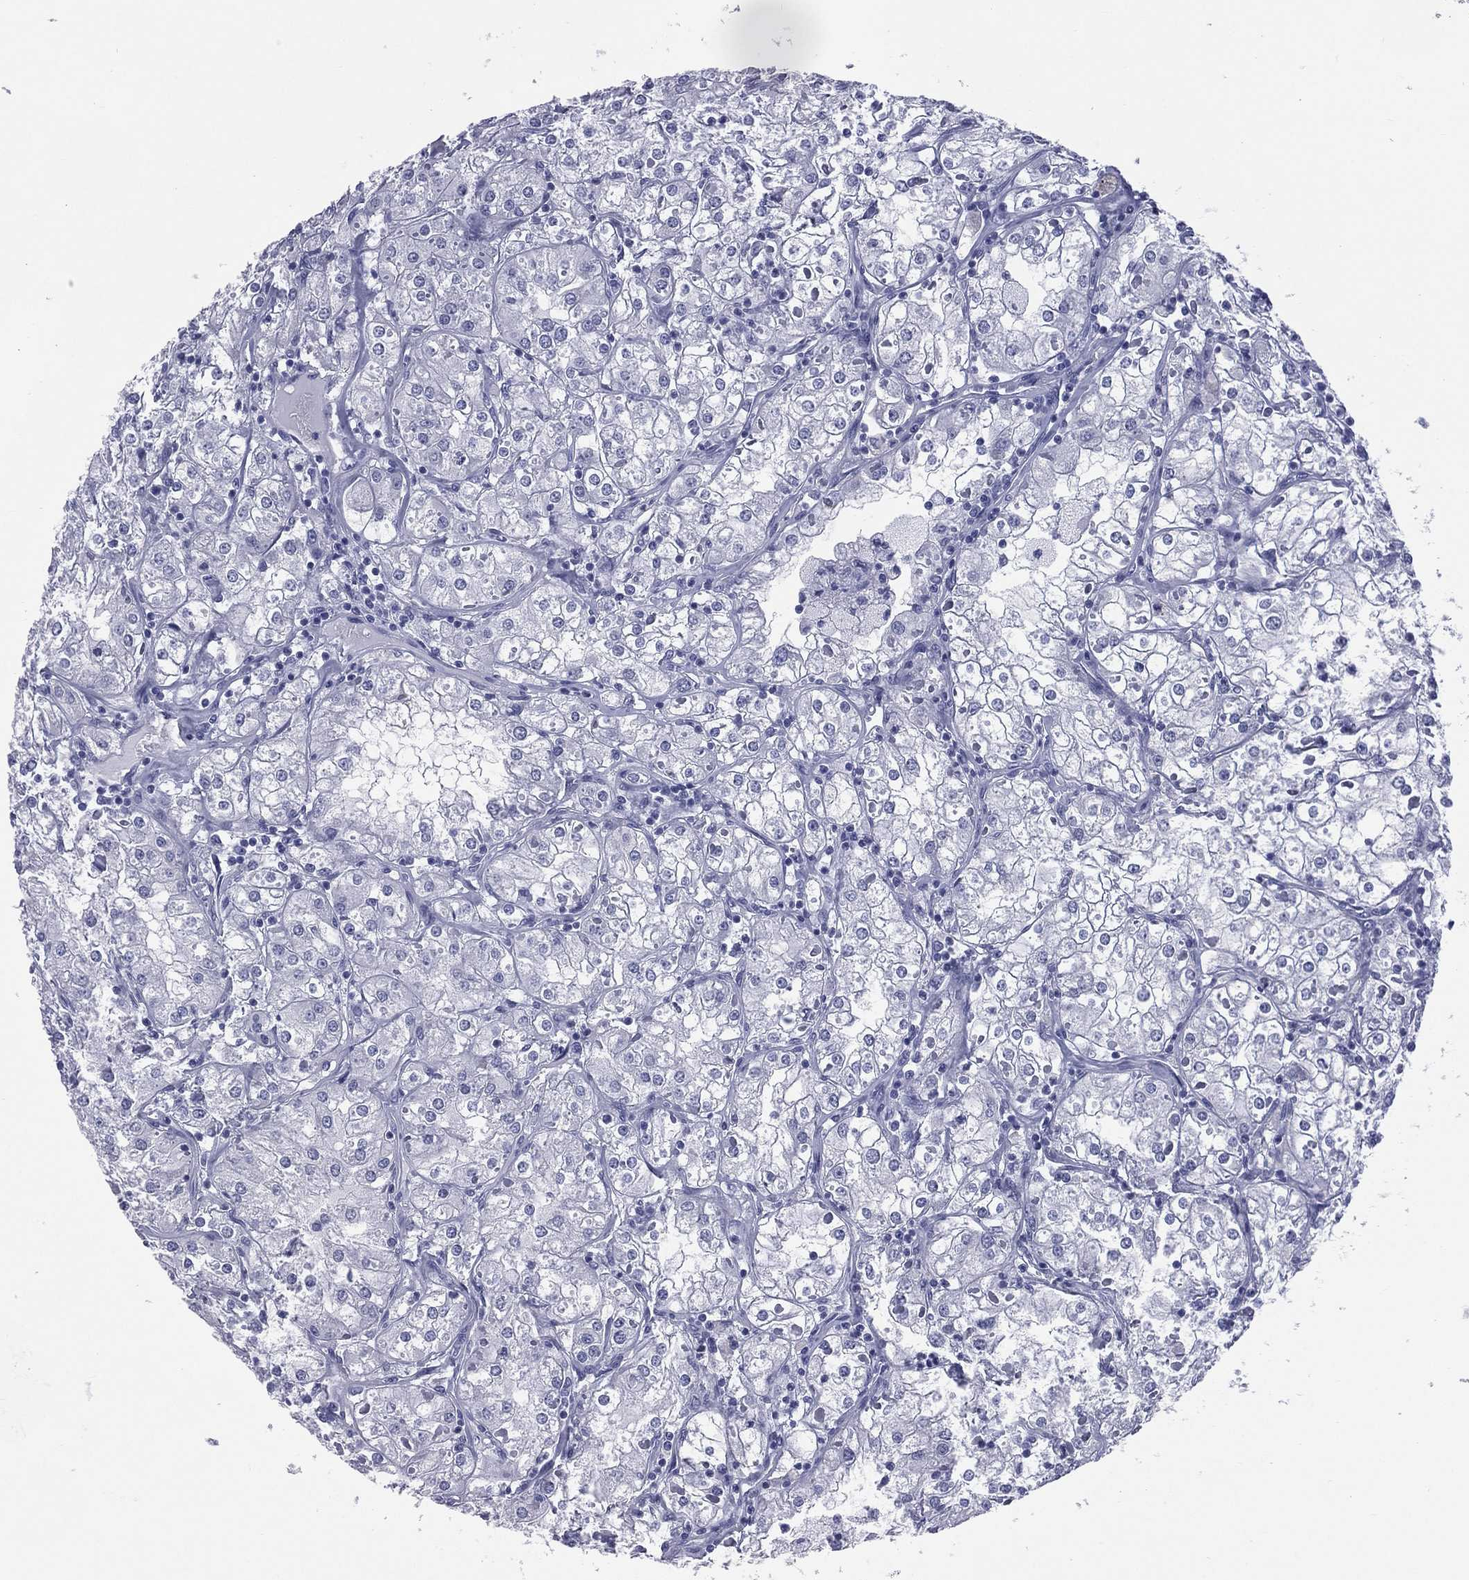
{"staining": {"intensity": "negative", "quantity": "none", "location": "none"}, "tissue": "renal cancer", "cell_type": "Tumor cells", "image_type": "cancer", "snomed": [{"axis": "morphology", "description": "Adenocarcinoma, NOS"}, {"axis": "topography", "description": "Kidney"}], "caption": "Tumor cells show no significant staining in renal cancer (adenocarcinoma). (Immunohistochemistry, brightfield microscopy, high magnification).", "gene": "MLN", "patient": {"sex": "male", "age": 77}}